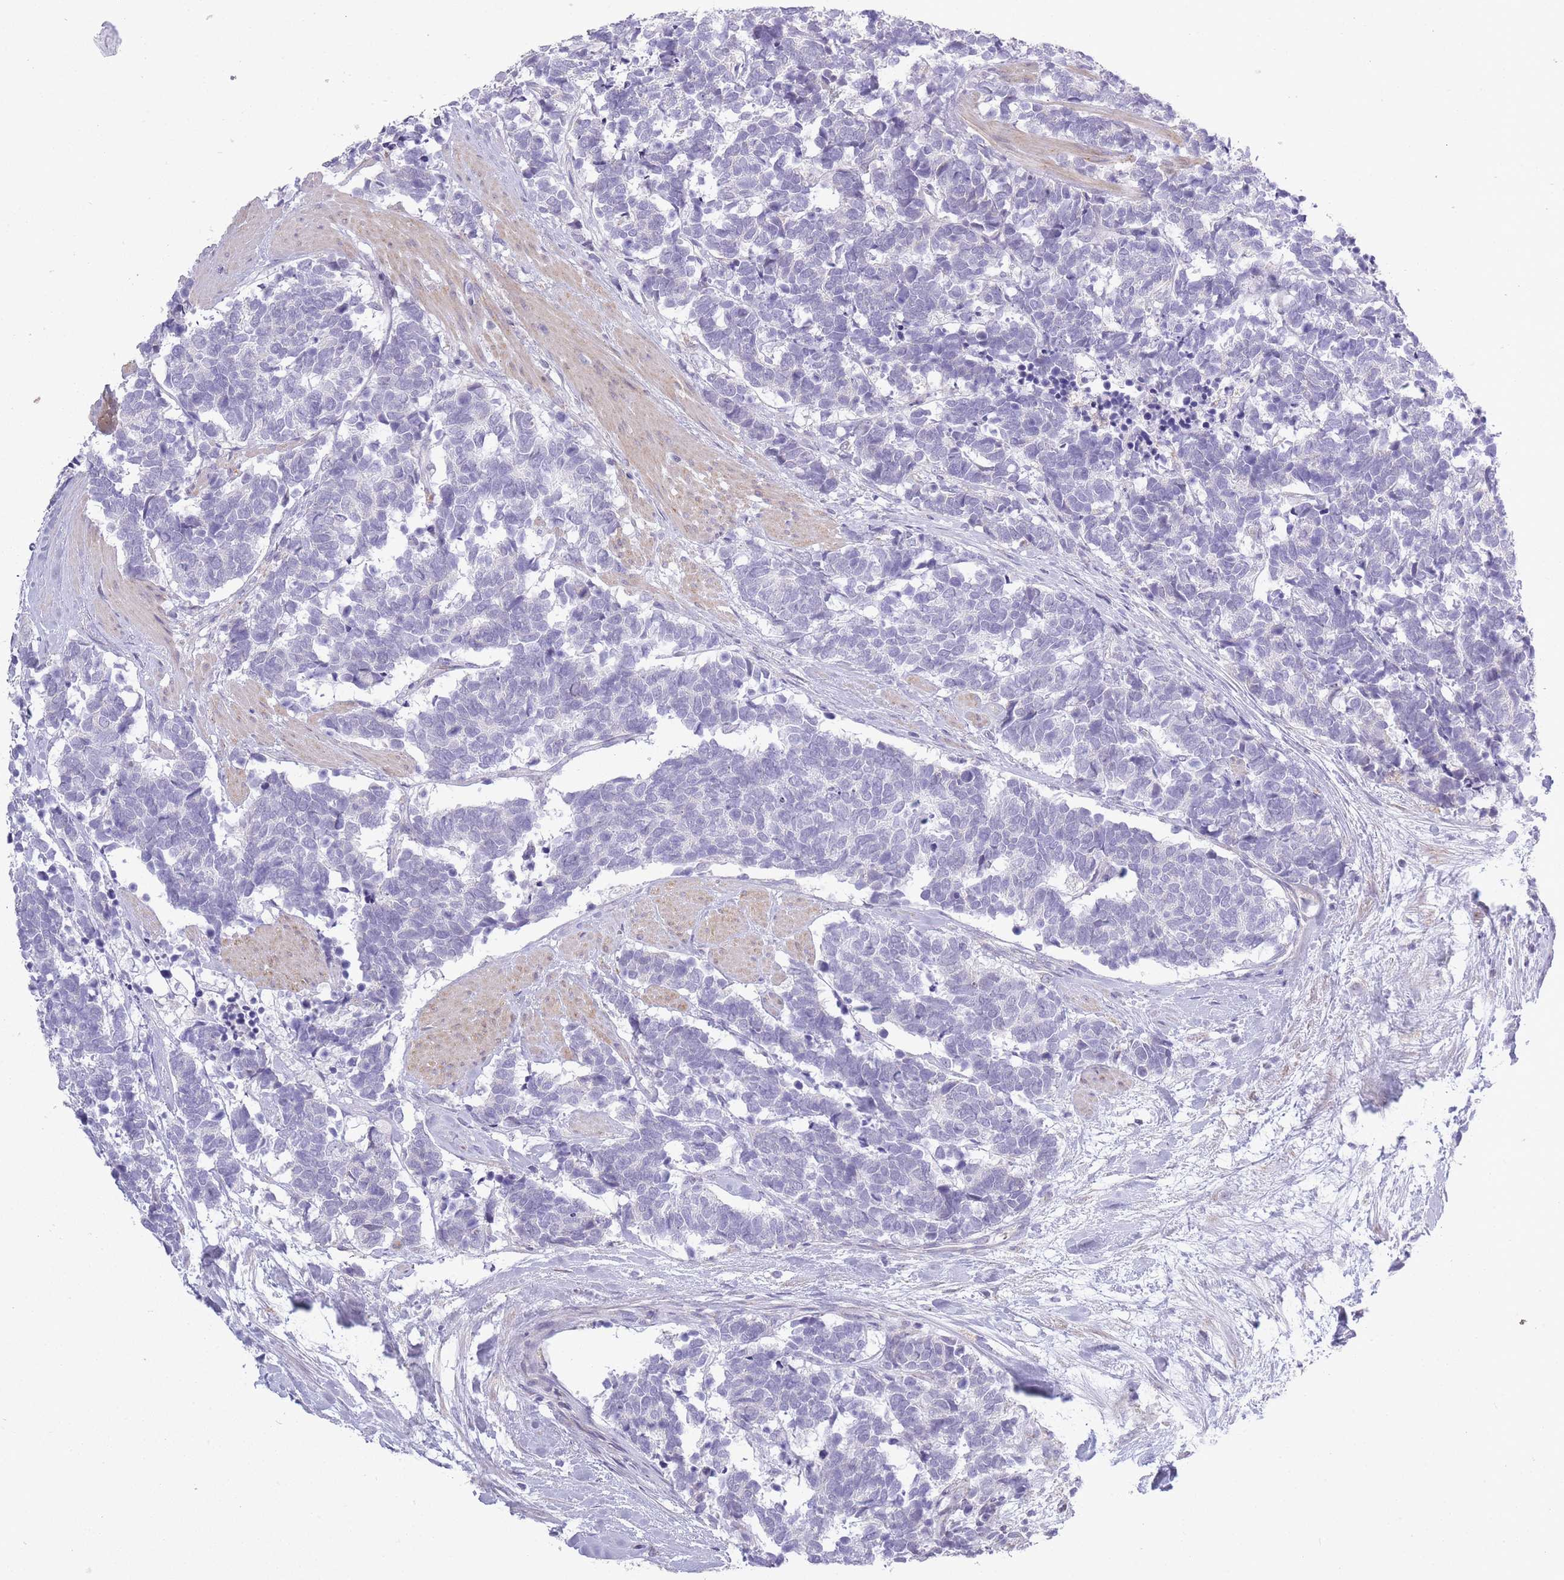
{"staining": {"intensity": "negative", "quantity": "none", "location": "none"}, "tissue": "carcinoid", "cell_type": "Tumor cells", "image_type": "cancer", "snomed": [{"axis": "morphology", "description": "Carcinoma, NOS"}, {"axis": "morphology", "description": "Carcinoid, malignant, NOS"}, {"axis": "topography", "description": "Prostate"}], "caption": "A histopathology image of human carcinoma is negative for staining in tumor cells.", "gene": "ZBTB24", "patient": {"sex": "male", "age": 57}}